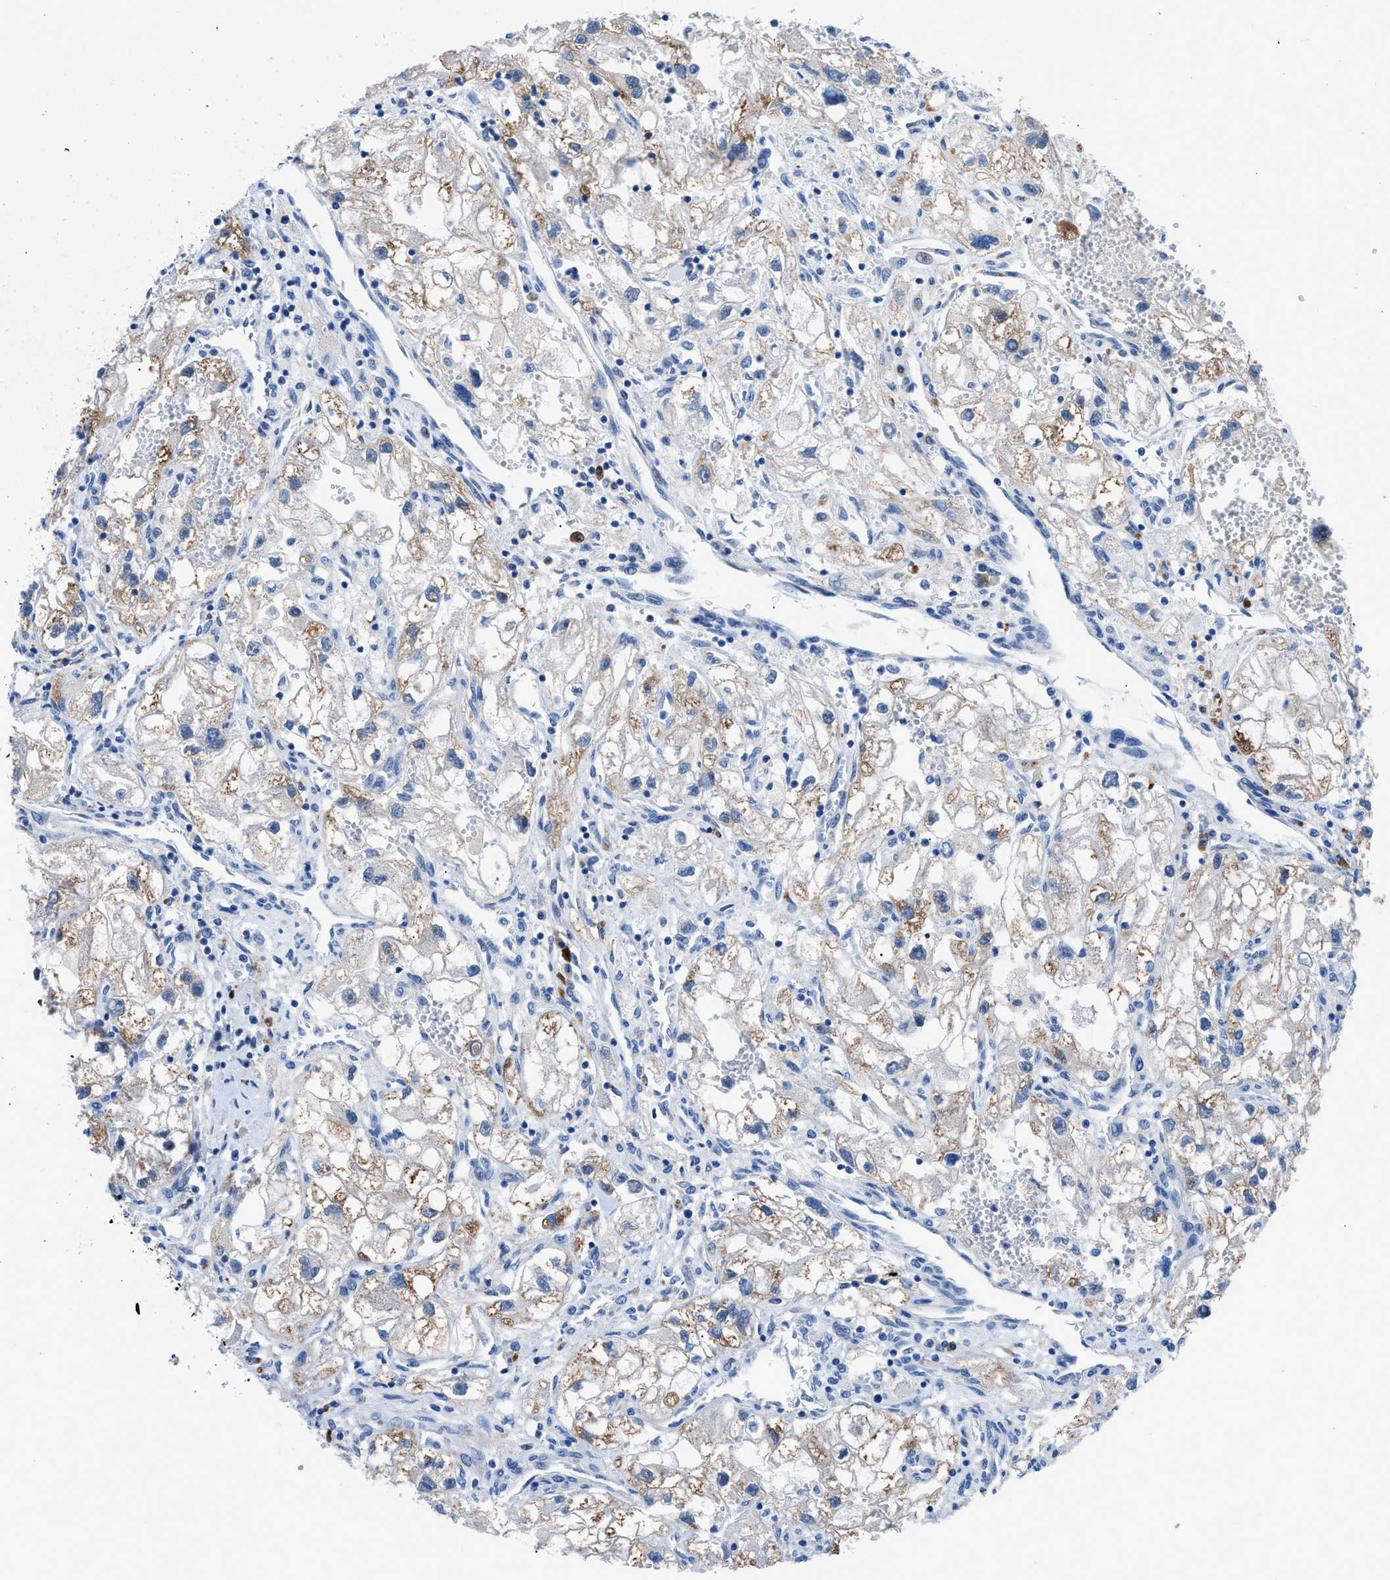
{"staining": {"intensity": "moderate", "quantity": "25%-75%", "location": "cytoplasmic/membranous"}, "tissue": "renal cancer", "cell_type": "Tumor cells", "image_type": "cancer", "snomed": [{"axis": "morphology", "description": "Adenocarcinoma, NOS"}, {"axis": "topography", "description": "Kidney"}], "caption": "Protein expression analysis of adenocarcinoma (renal) reveals moderate cytoplasmic/membranous expression in about 25%-75% of tumor cells.", "gene": "UAP1", "patient": {"sex": "female", "age": 70}}